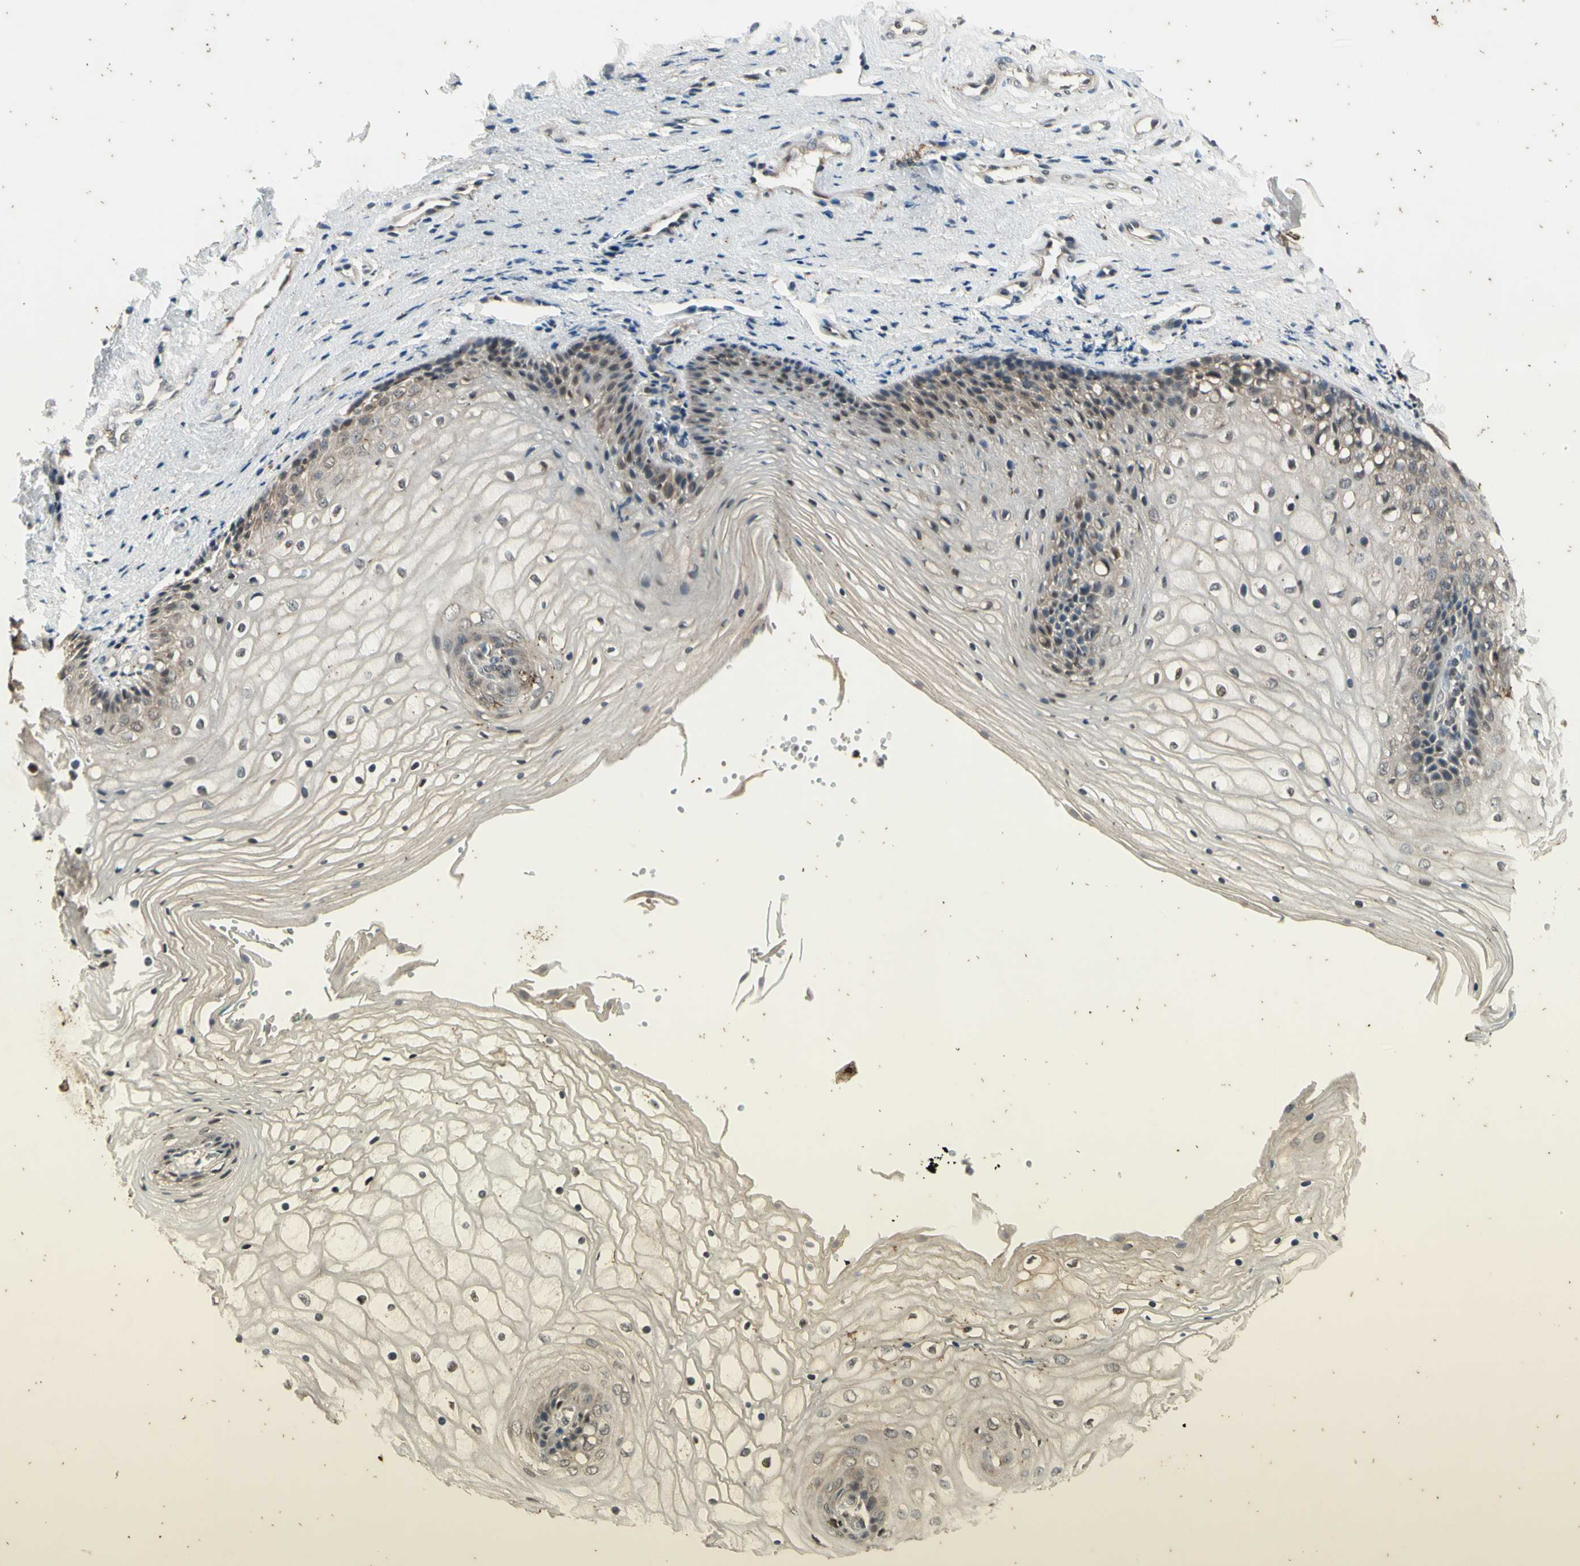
{"staining": {"intensity": "moderate", "quantity": "25%-75%", "location": "cytoplasmic/membranous"}, "tissue": "vagina", "cell_type": "Squamous epithelial cells", "image_type": "normal", "snomed": [{"axis": "morphology", "description": "Normal tissue, NOS"}, {"axis": "topography", "description": "Vagina"}], "caption": "High-magnification brightfield microscopy of normal vagina stained with DAB (brown) and counterstained with hematoxylin (blue). squamous epithelial cells exhibit moderate cytoplasmic/membranous staining is appreciated in about25%-75% of cells.", "gene": "EFNB2", "patient": {"sex": "female", "age": 34}}